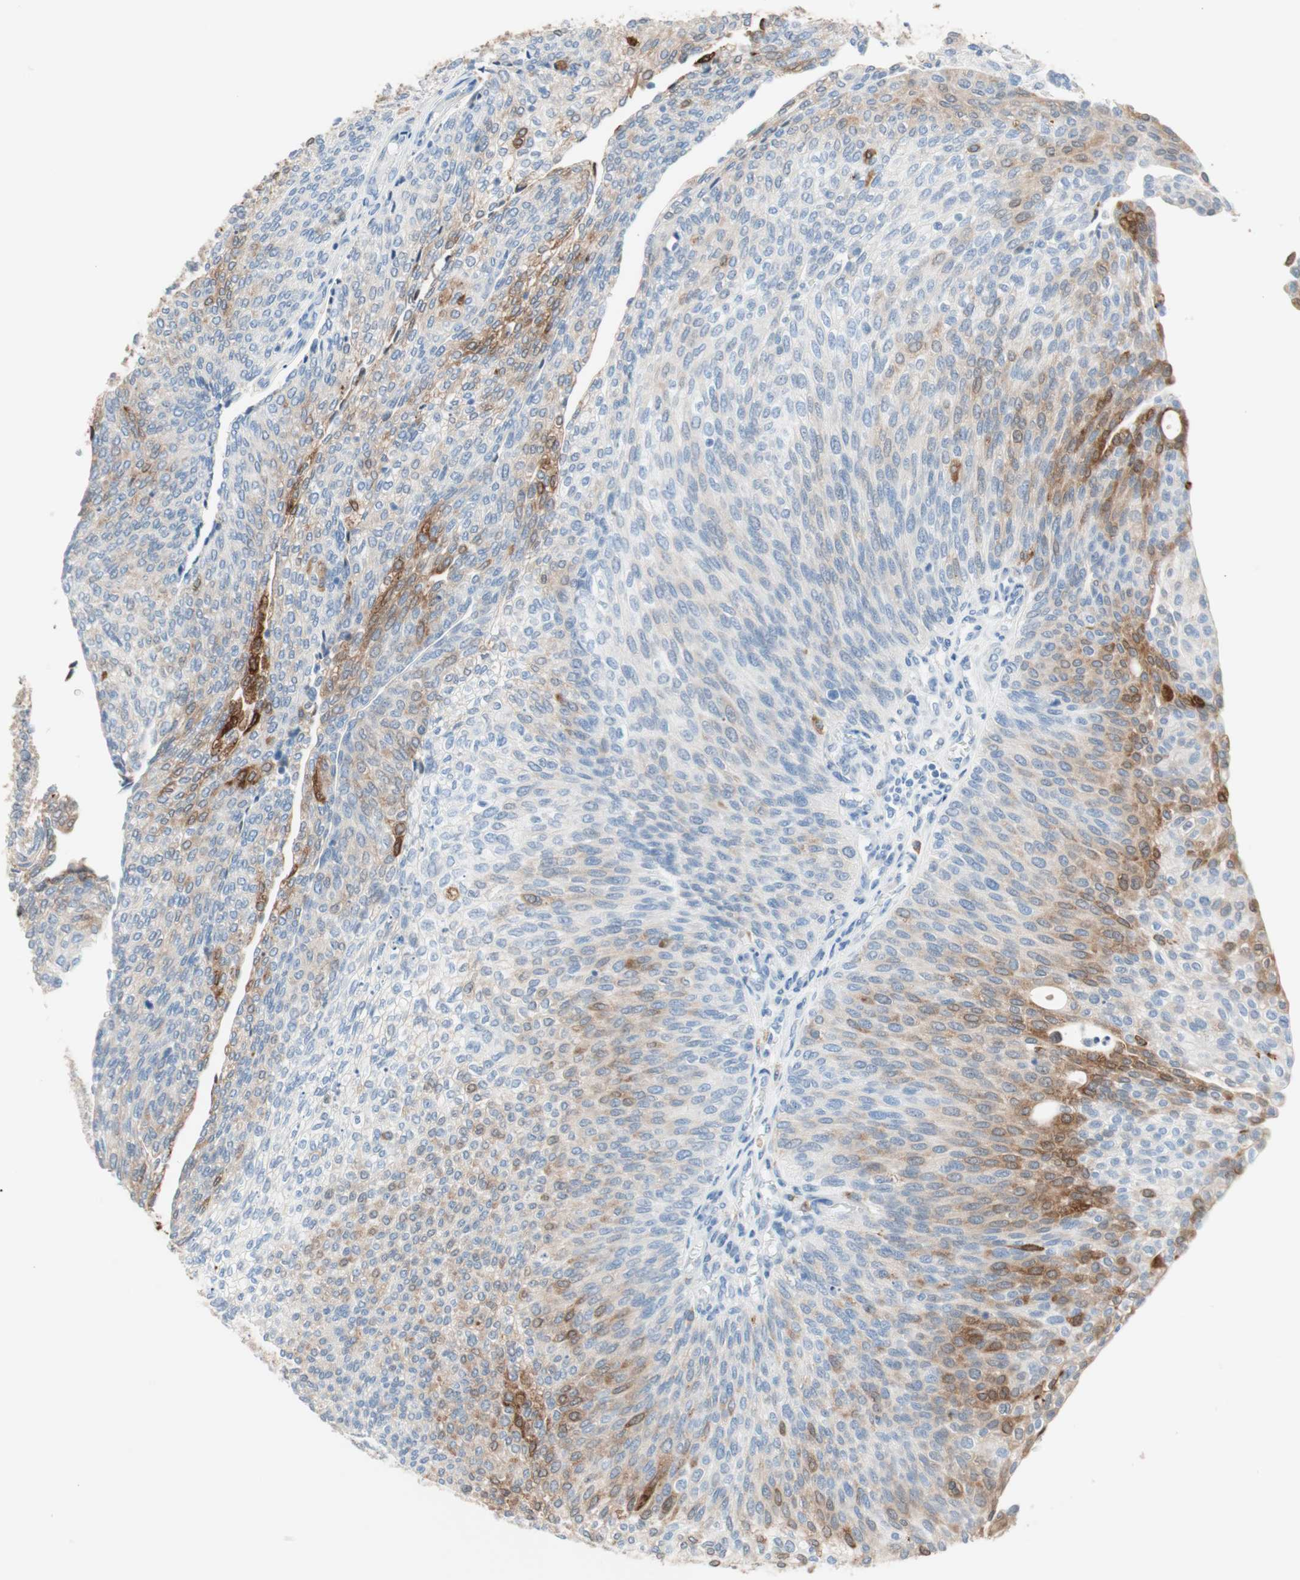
{"staining": {"intensity": "moderate", "quantity": "25%-75%", "location": "cytoplasmic/membranous"}, "tissue": "urothelial cancer", "cell_type": "Tumor cells", "image_type": "cancer", "snomed": [{"axis": "morphology", "description": "Urothelial carcinoma, Low grade"}, {"axis": "topography", "description": "Urinary bladder"}], "caption": "This is a micrograph of immunohistochemistry (IHC) staining of urothelial cancer, which shows moderate positivity in the cytoplasmic/membranous of tumor cells.", "gene": "GLUL", "patient": {"sex": "female", "age": 79}}